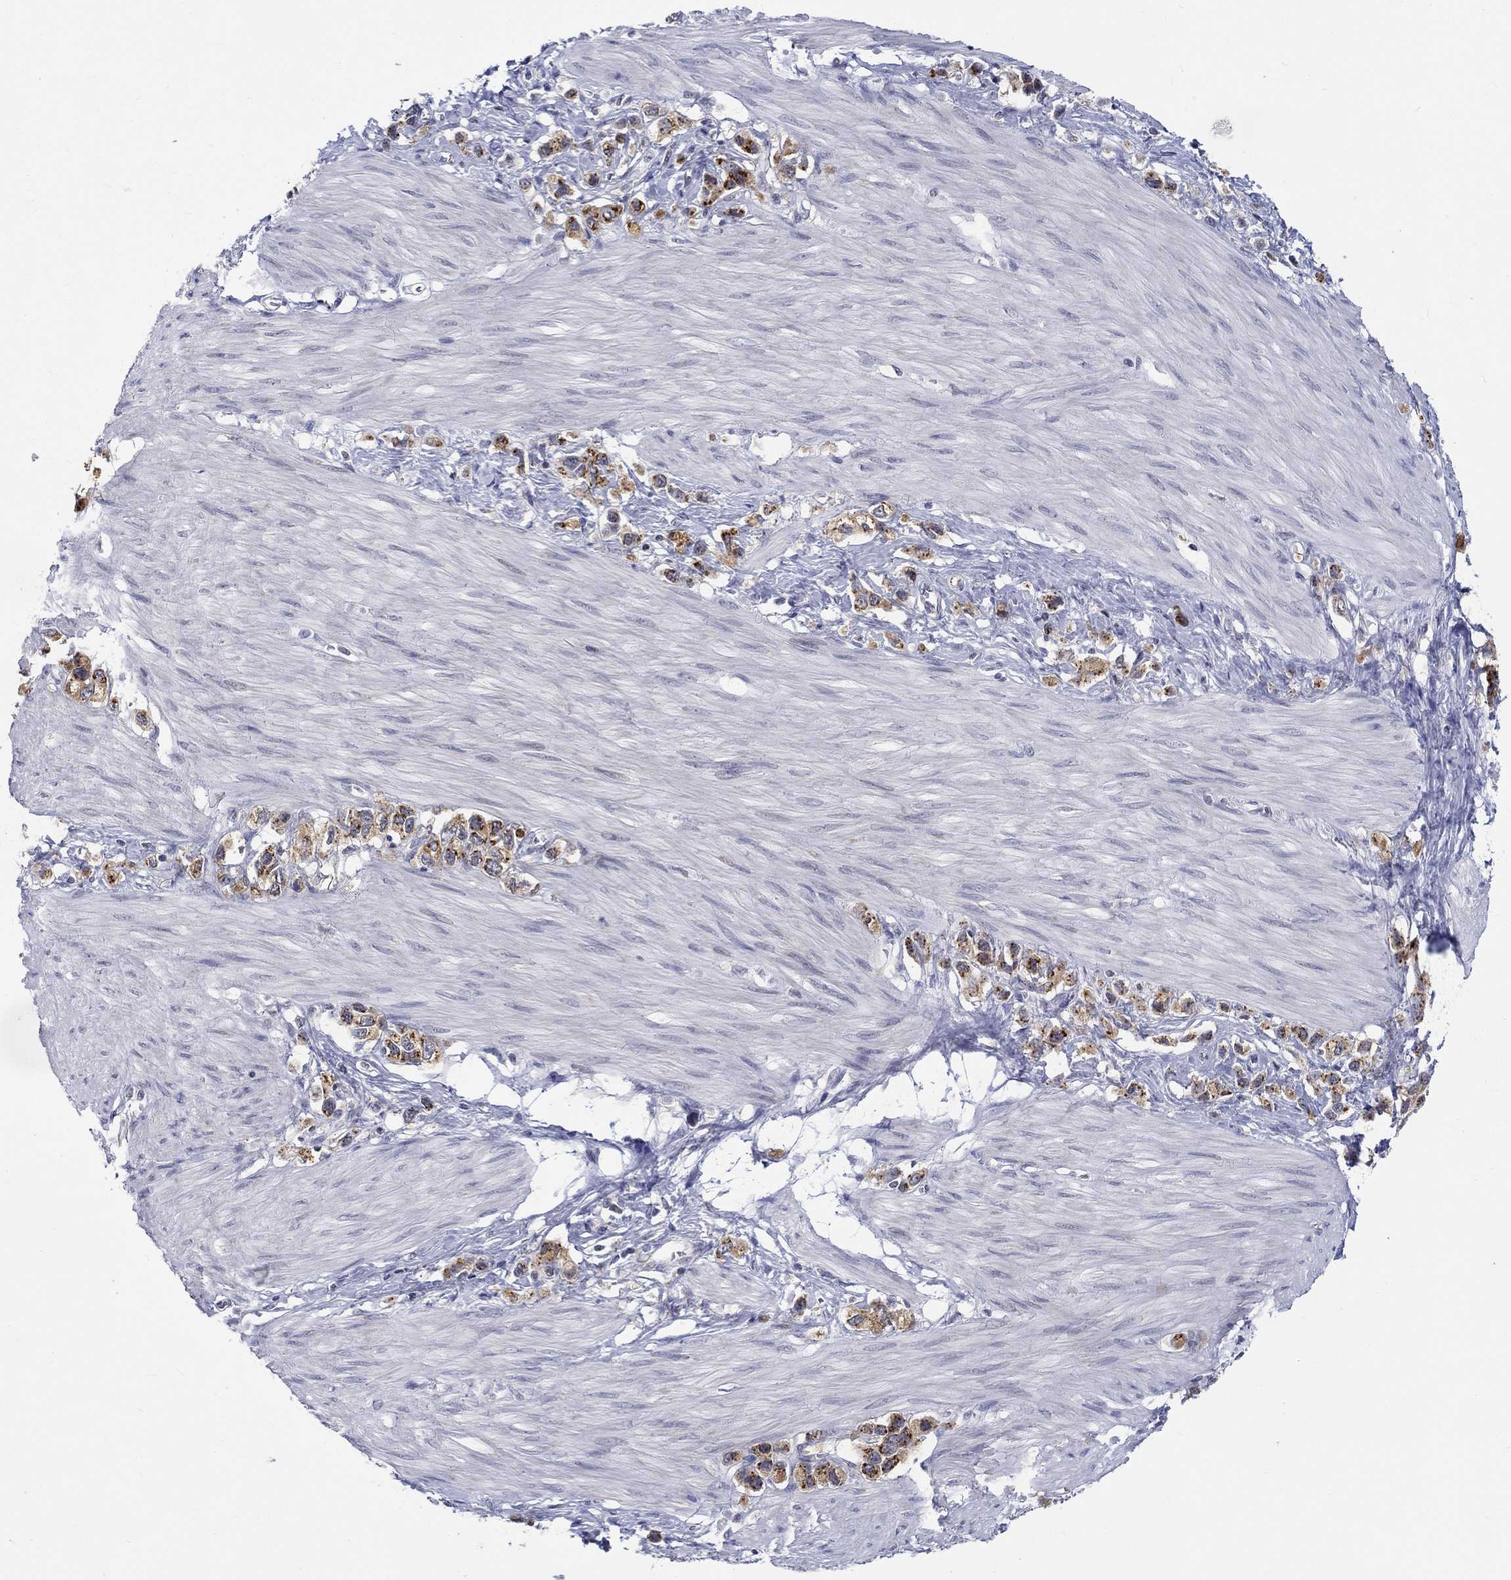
{"staining": {"intensity": "strong", "quantity": "25%-75%", "location": "cytoplasmic/membranous"}, "tissue": "stomach cancer", "cell_type": "Tumor cells", "image_type": "cancer", "snomed": [{"axis": "morphology", "description": "Normal tissue, NOS"}, {"axis": "morphology", "description": "Adenocarcinoma, NOS"}, {"axis": "morphology", "description": "Adenocarcinoma, High grade"}, {"axis": "topography", "description": "Stomach, upper"}, {"axis": "topography", "description": "Stomach"}], "caption": "Immunohistochemical staining of stomach cancer (adenocarcinoma) shows high levels of strong cytoplasmic/membranous expression in about 25%-75% of tumor cells.", "gene": "ST6GALNAC1", "patient": {"sex": "female", "age": 65}}